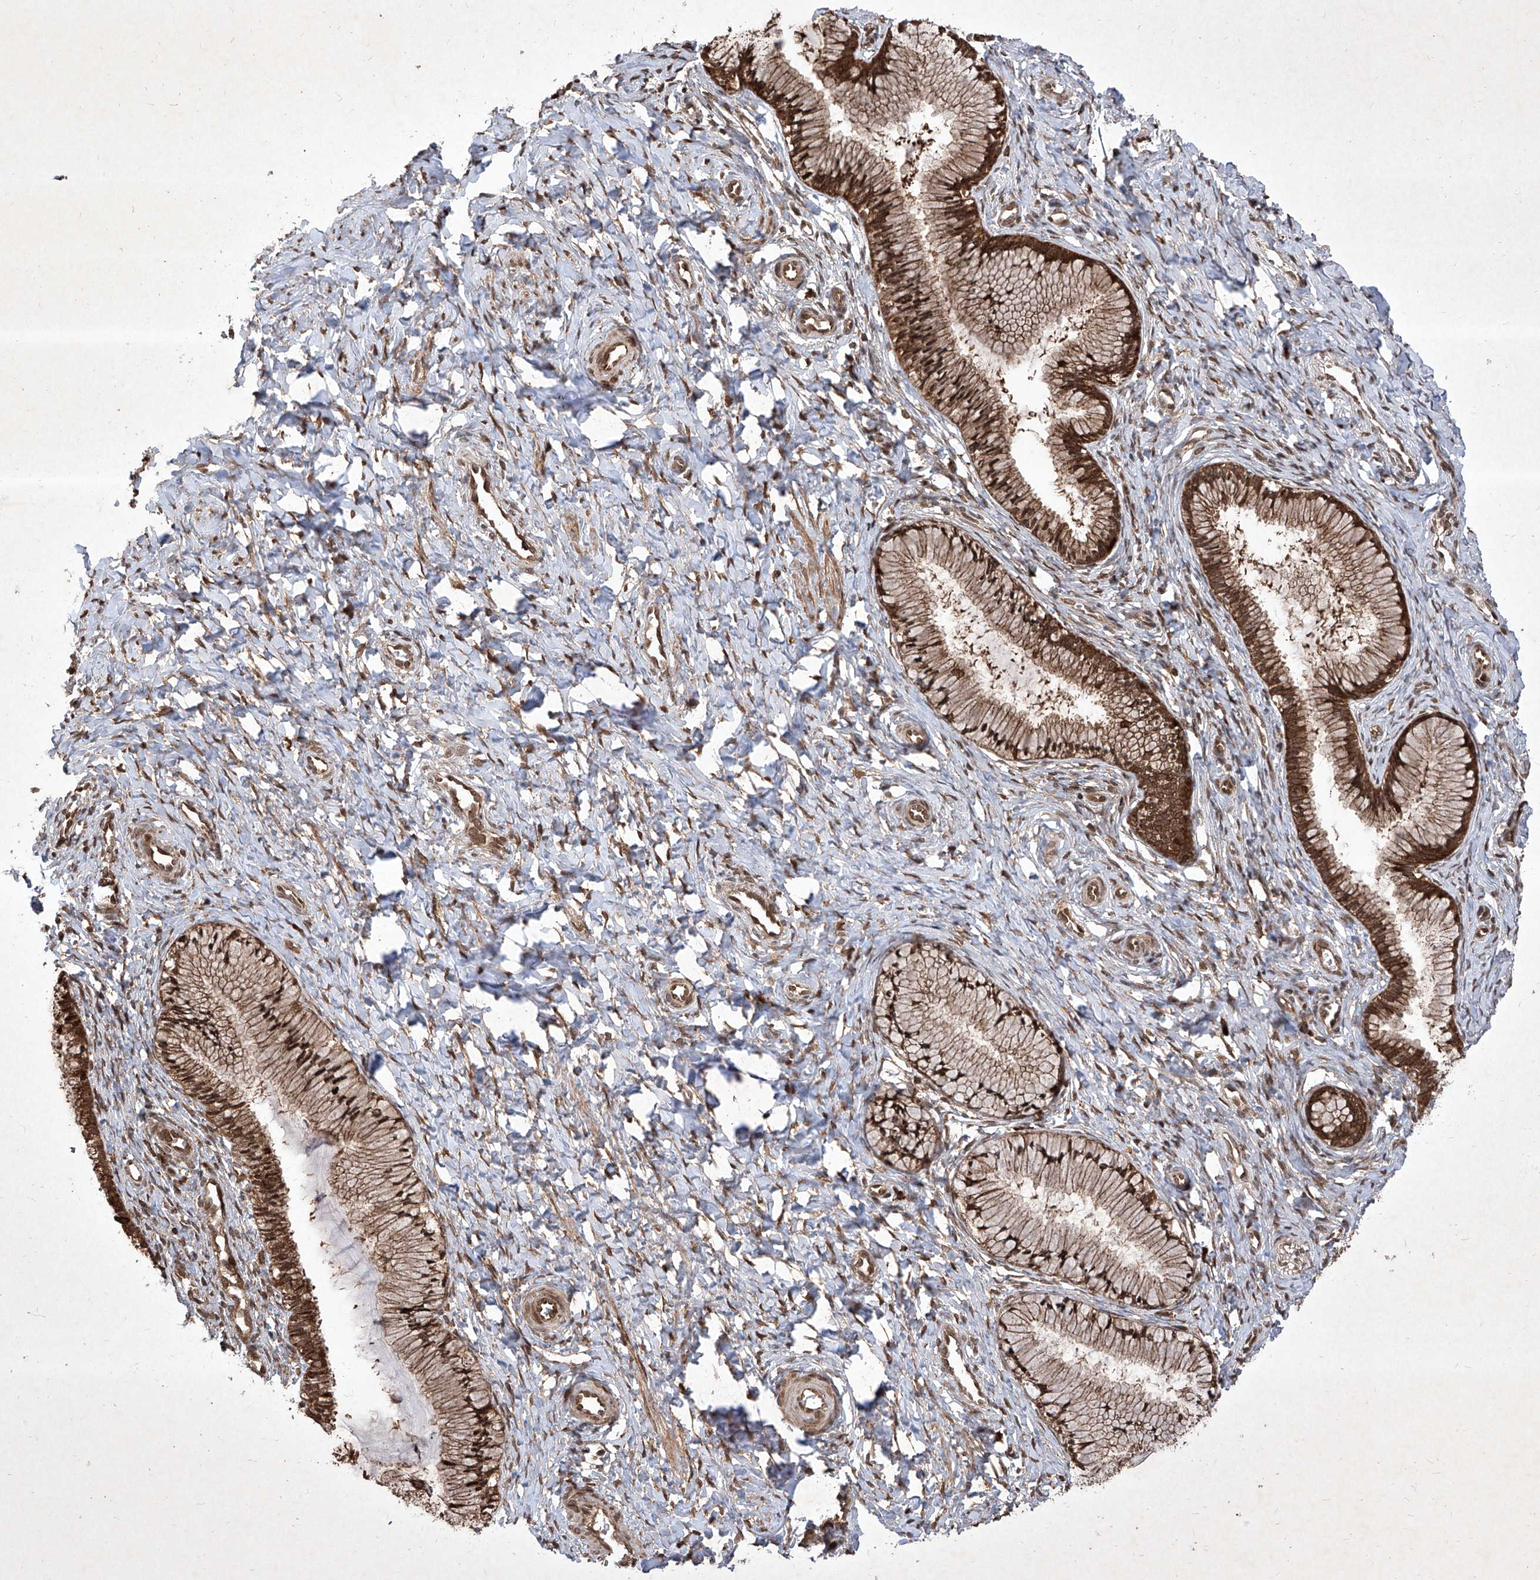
{"staining": {"intensity": "moderate", "quantity": ">75%", "location": "cytoplasmic/membranous,nuclear"}, "tissue": "cervix", "cell_type": "Glandular cells", "image_type": "normal", "snomed": [{"axis": "morphology", "description": "Normal tissue, NOS"}, {"axis": "topography", "description": "Cervix"}], "caption": "About >75% of glandular cells in benign cervix show moderate cytoplasmic/membranous,nuclear protein expression as visualized by brown immunohistochemical staining.", "gene": "MAGED2", "patient": {"sex": "female", "age": 27}}